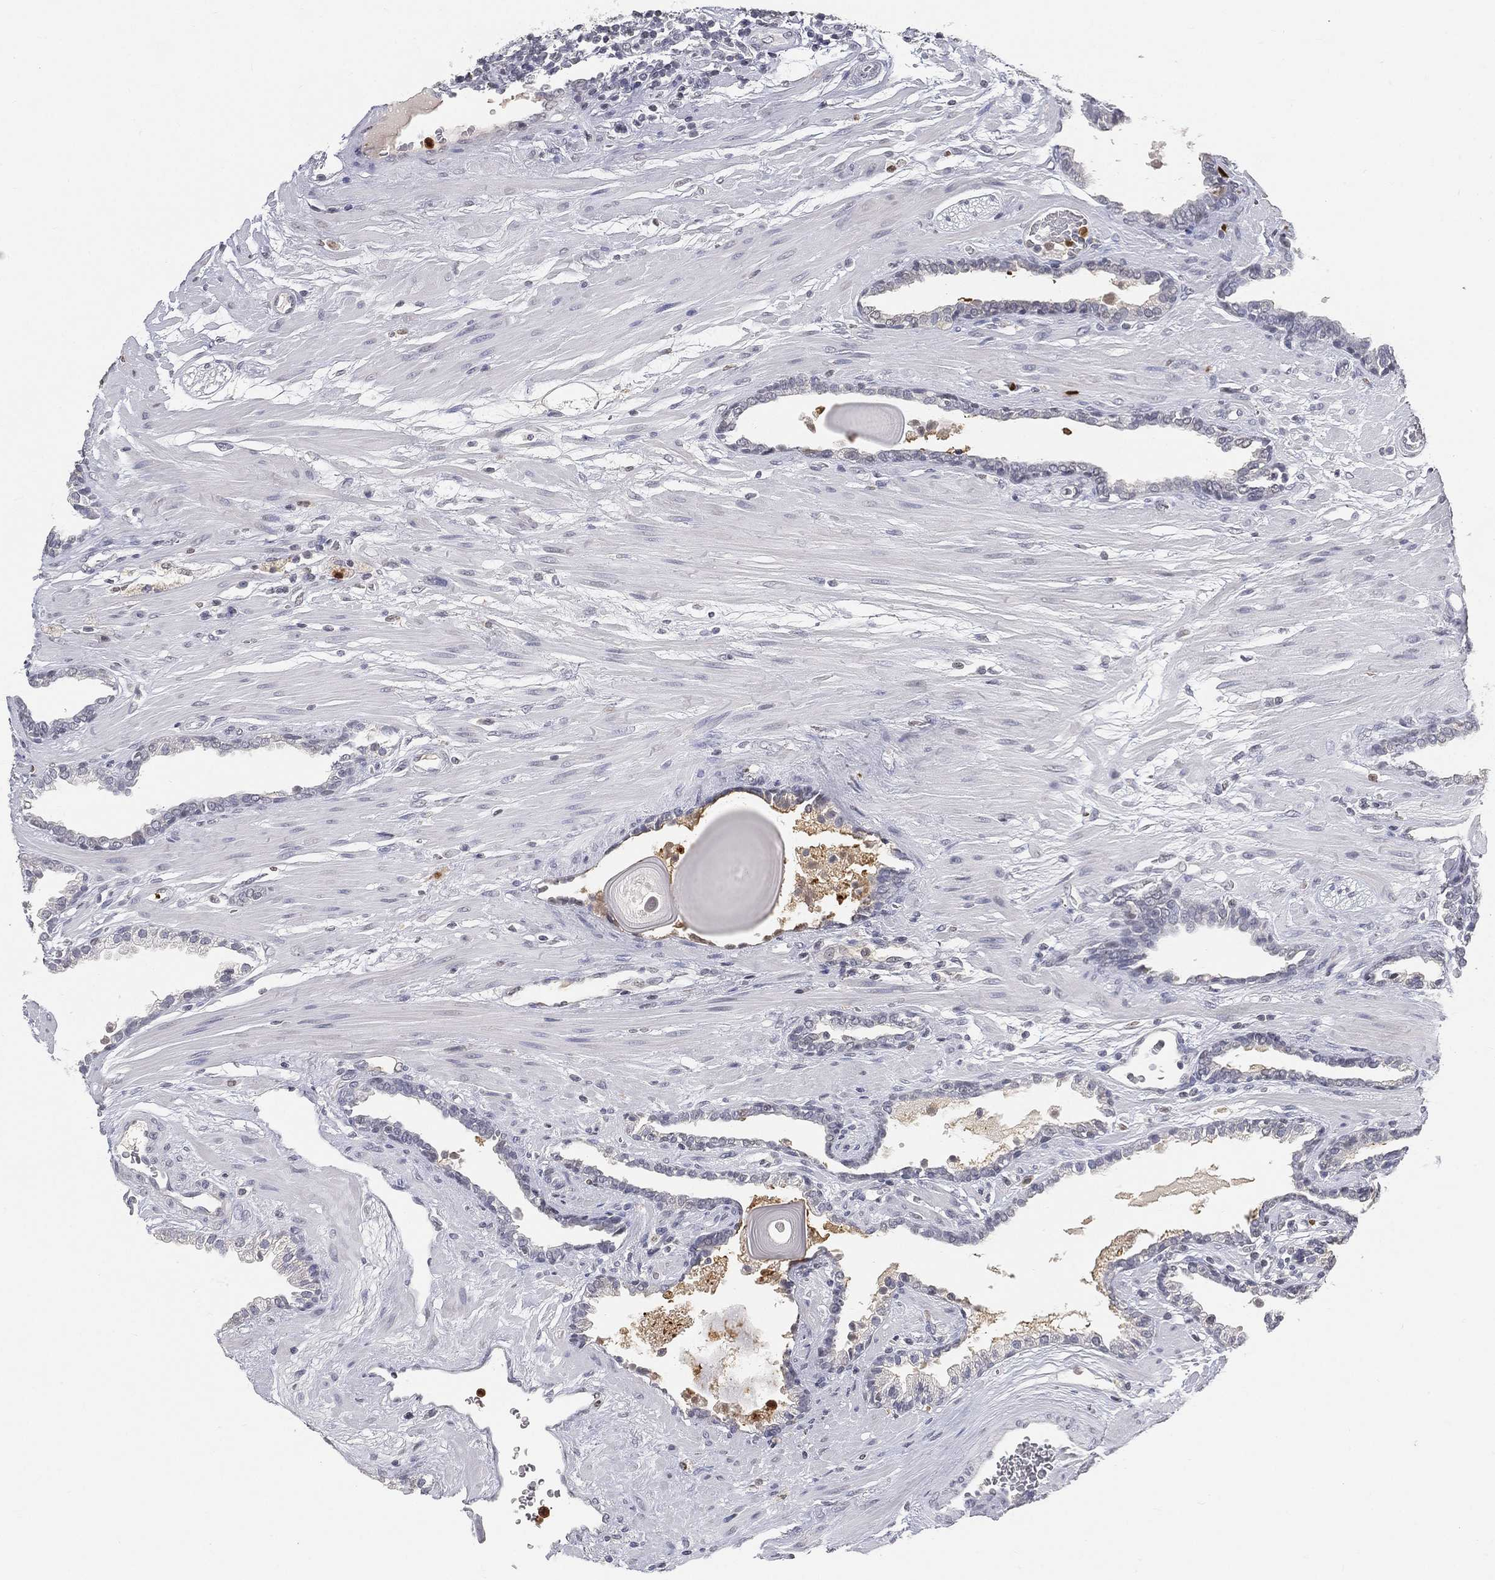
{"staining": {"intensity": "negative", "quantity": "none", "location": "none"}, "tissue": "prostate cancer", "cell_type": "Tumor cells", "image_type": "cancer", "snomed": [{"axis": "morphology", "description": "Adenocarcinoma, Low grade"}, {"axis": "topography", "description": "Prostate"}], "caption": "There is no significant expression in tumor cells of prostate cancer (low-grade adenocarcinoma).", "gene": "ARG1", "patient": {"sex": "male", "age": 69}}